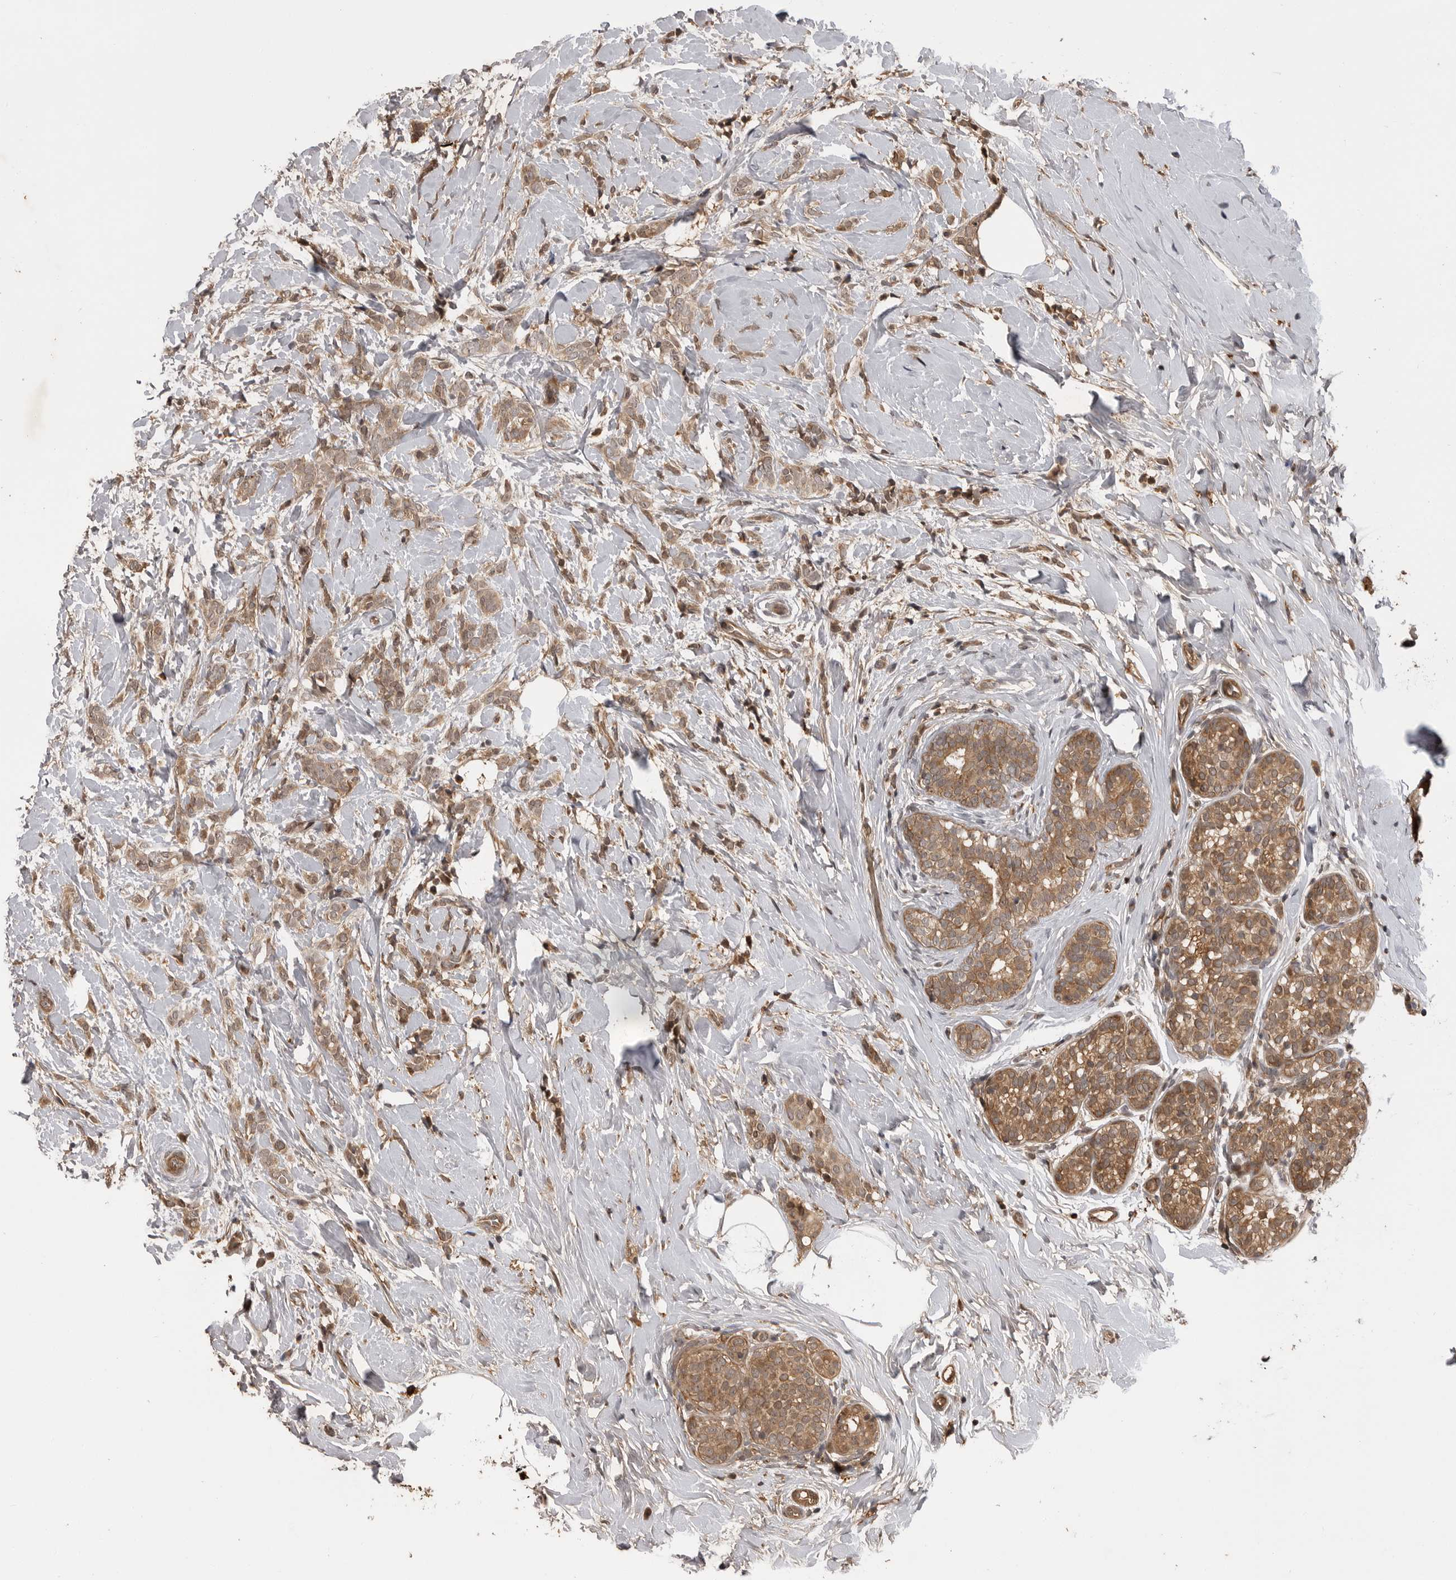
{"staining": {"intensity": "moderate", "quantity": ">75%", "location": "cytoplasmic/membranous"}, "tissue": "breast cancer", "cell_type": "Tumor cells", "image_type": "cancer", "snomed": [{"axis": "morphology", "description": "Lobular carcinoma, in situ"}, {"axis": "morphology", "description": "Lobular carcinoma"}, {"axis": "topography", "description": "Breast"}], "caption": "Human breast cancer stained with a protein marker reveals moderate staining in tumor cells.", "gene": "AKAP7", "patient": {"sex": "female", "age": 41}}